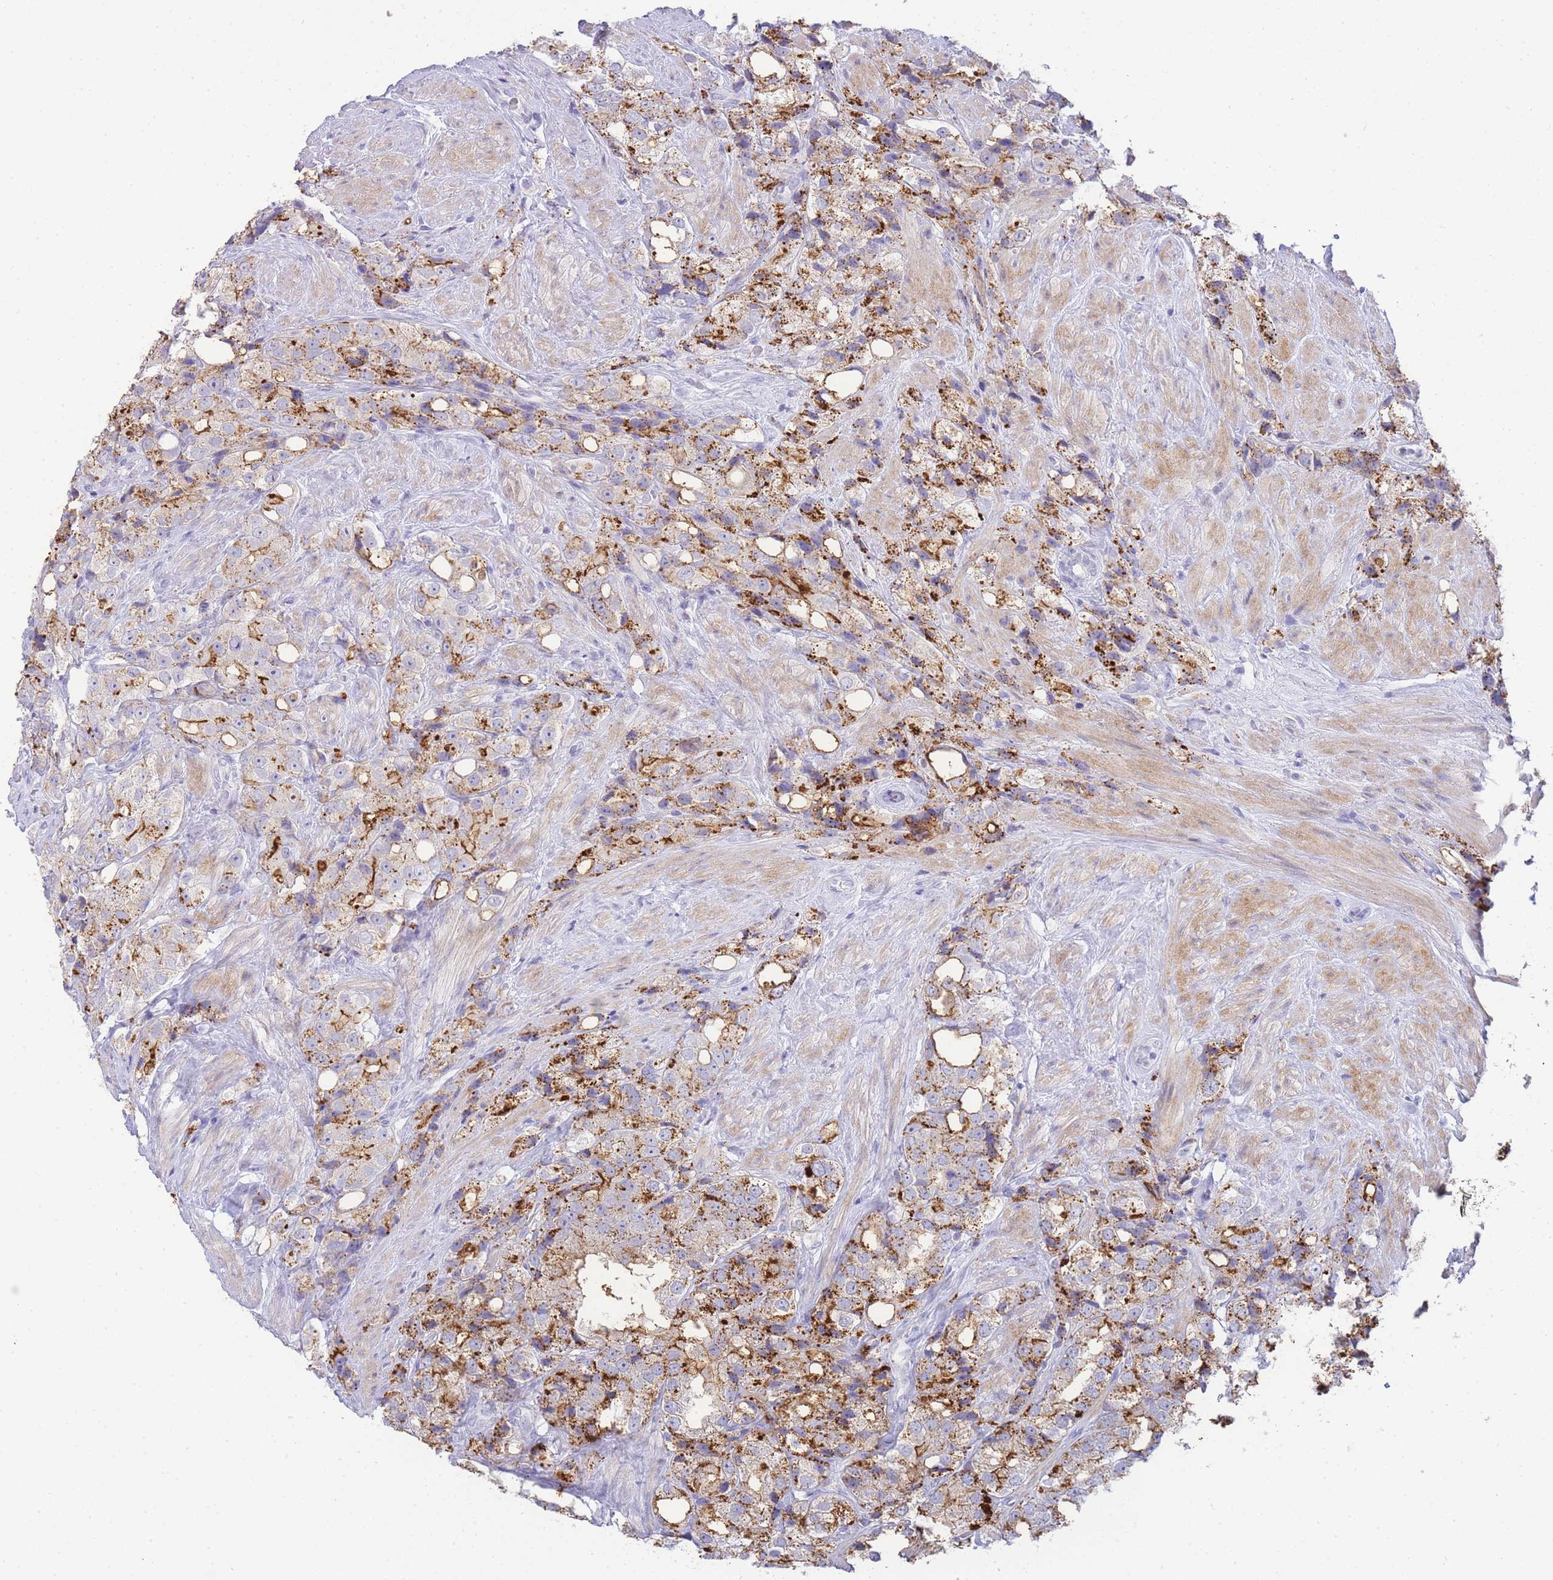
{"staining": {"intensity": "moderate", "quantity": ">75%", "location": "cytoplasmic/membranous"}, "tissue": "prostate cancer", "cell_type": "Tumor cells", "image_type": "cancer", "snomed": [{"axis": "morphology", "description": "Adenocarcinoma, NOS"}, {"axis": "topography", "description": "Prostate"}], "caption": "Tumor cells reveal moderate cytoplasmic/membranous expression in approximately >75% of cells in prostate cancer. (DAB IHC, brown staining for protein, blue staining for nuclei).", "gene": "DPP4", "patient": {"sex": "male", "age": 79}}